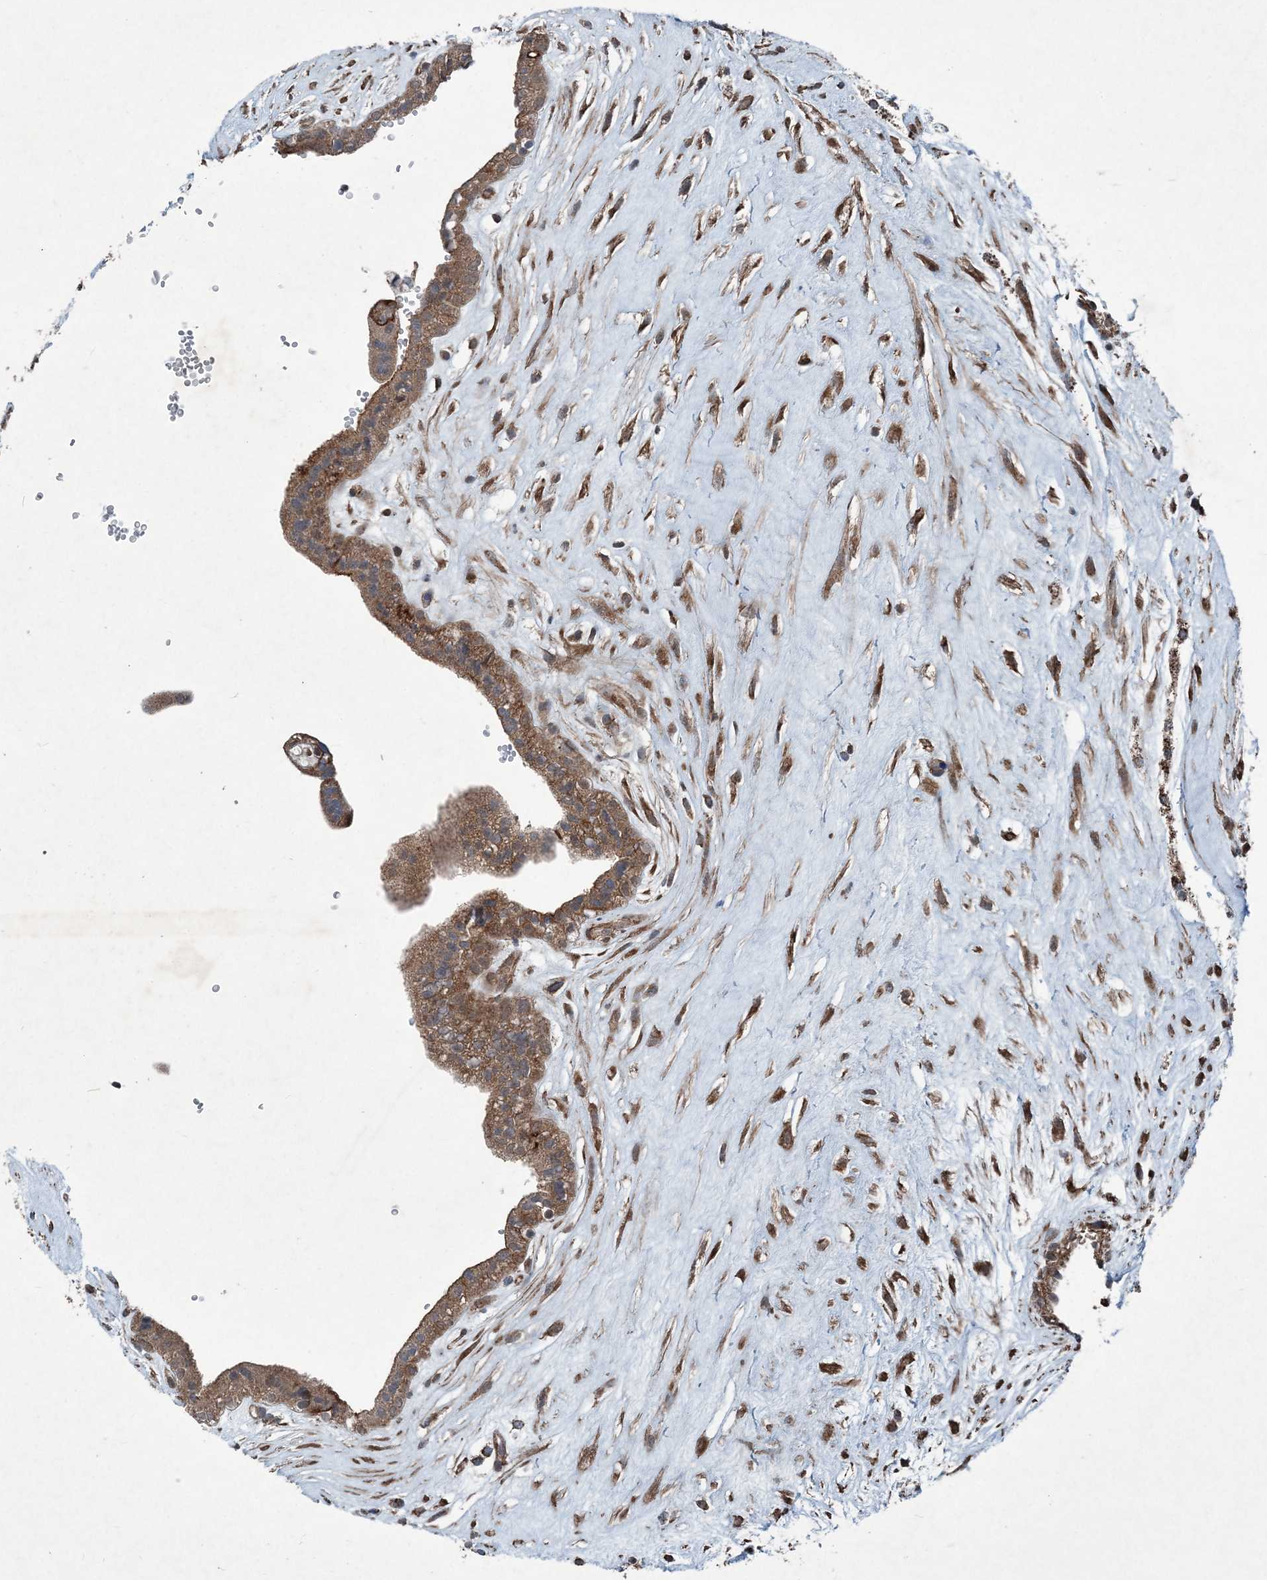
{"staining": {"intensity": "moderate", "quantity": ">75%", "location": "cytoplasmic/membranous,nuclear"}, "tissue": "placenta", "cell_type": "Decidual cells", "image_type": "normal", "snomed": [{"axis": "morphology", "description": "Normal tissue, NOS"}, {"axis": "topography", "description": "Placenta"}], "caption": "Moderate cytoplasmic/membranous,nuclear expression for a protein is appreciated in approximately >75% of decidual cells of unremarkable placenta using IHC.", "gene": "NDUFA2", "patient": {"sex": "female", "age": 18}}